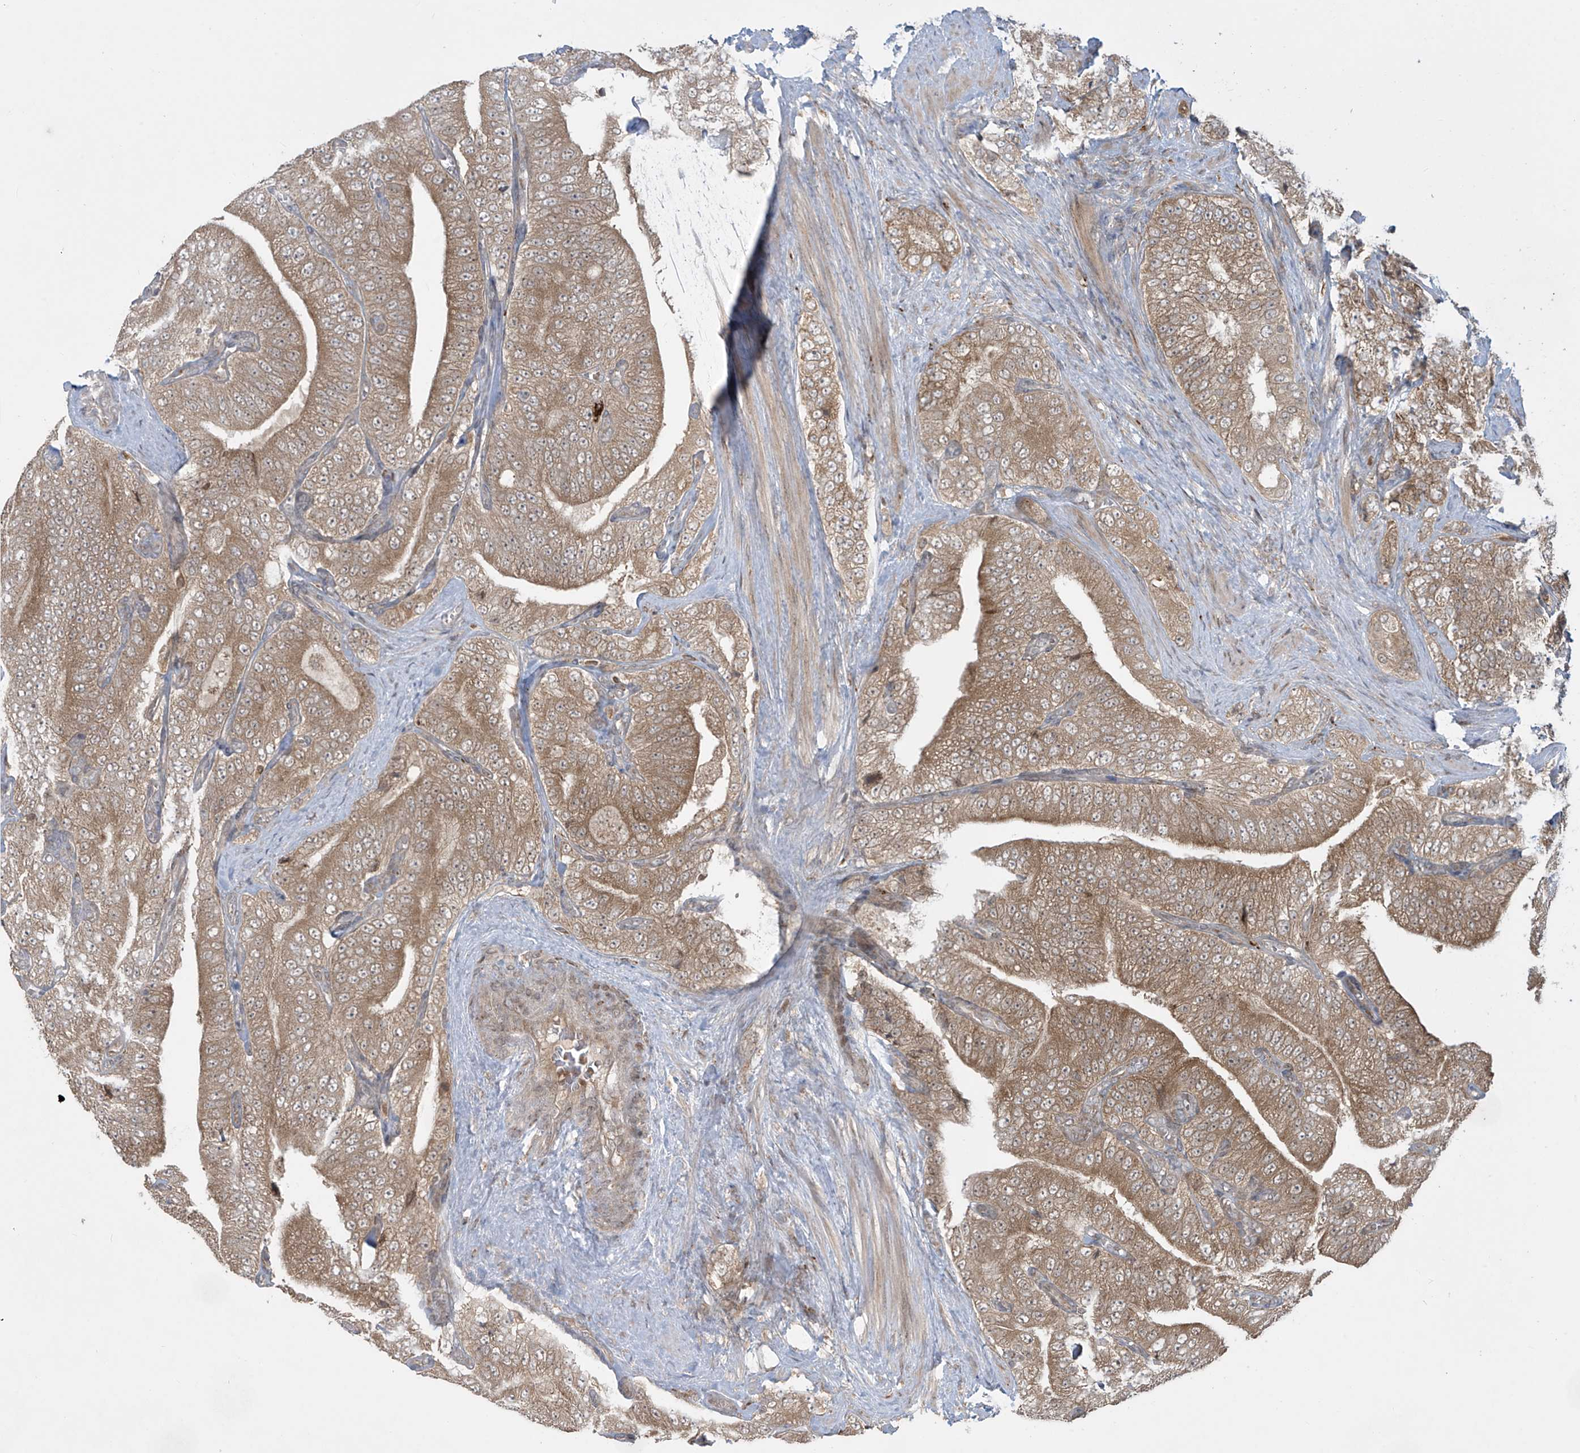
{"staining": {"intensity": "moderate", "quantity": ">75%", "location": "cytoplasmic/membranous"}, "tissue": "prostate cancer", "cell_type": "Tumor cells", "image_type": "cancer", "snomed": [{"axis": "morphology", "description": "Adenocarcinoma, High grade"}, {"axis": "topography", "description": "Prostate"}], "caption": "The immunohistochemical stain labels moderate cytoplasmic/membranous expression in tumor cells of adenocarcinoma (high-grade) (prostate) tissue. (brown staining indicates protein expression, while blue staining denotes nuclei).", "gene": "PPAT", "patient": {"sex": "male", "age": 58}}